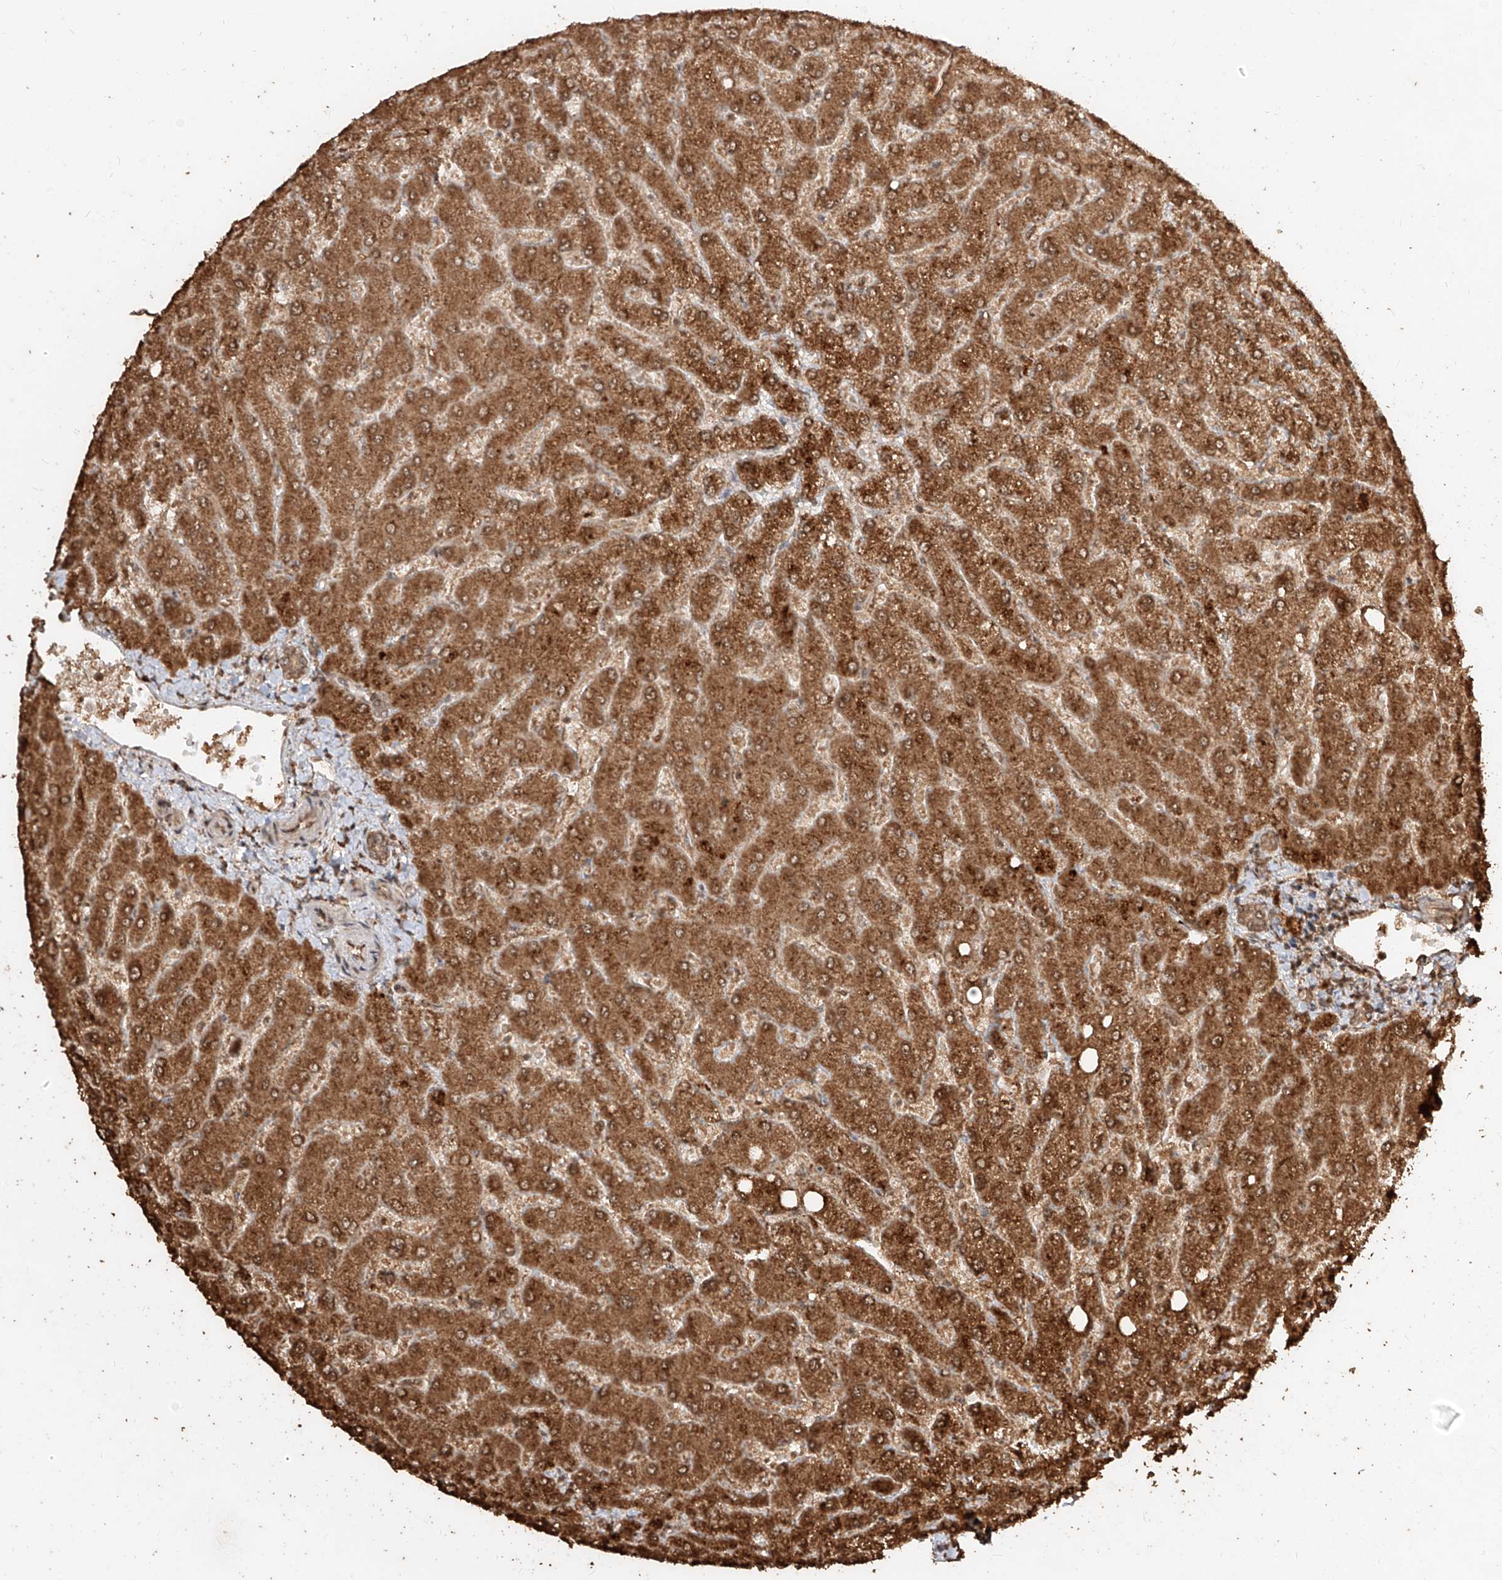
{"staining": {"intensity": "moderate", "quantity": ">75%", "location": "cytoplasmic/membranous,nuclear"}, "tissue": "liver", "cell_type": "Cholangiocytes", "image_type": "normal", "snomed": [{"axis": "morphology", "description": "Normal tissue, NOS"}, {"axis": "topography", "description": "Liver"}], "caption": "The micrograph exhibits immunohistochemical staining of unremarkable liver. There is moderate cytoplasmic/membranous,nuclear positivity is present in about >75% of cholangiocytes. Immunohistochemistry (ihc) stains the protein of interest in brown and the nuclei are stained blue.", "gene": "ZNF660", "patient": {"sex": "female", "age": 54}}